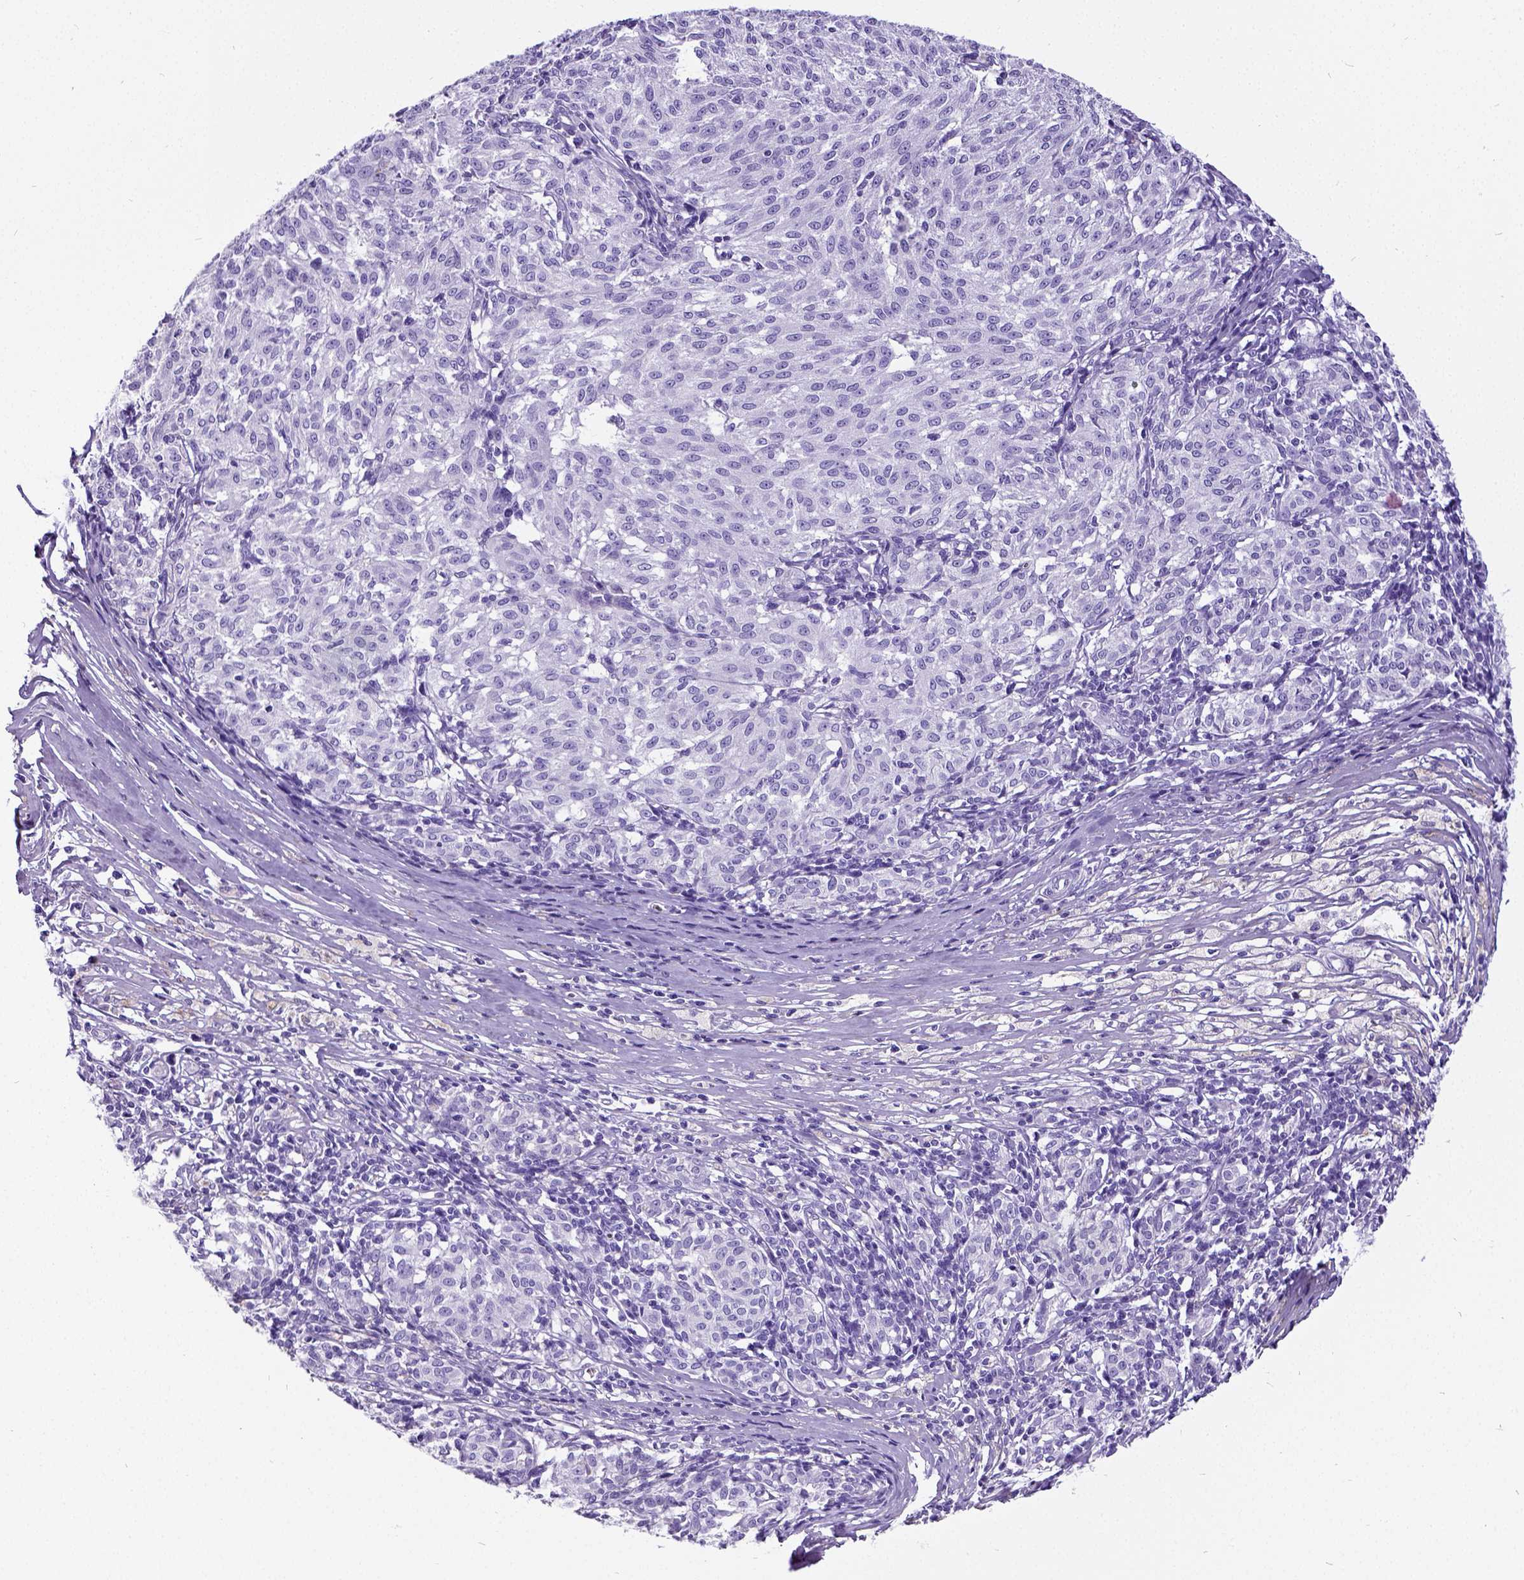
{"staining": {"intensity": "negative", "quantity": "none", "location": "none"}, "tissue": "melanoma", "cell_type": "Tumor cells", "image_type": "cancer", "snomed": [{"axis": "morphology", "description": "Malignant melanoma, NOS"}, {"axis": "topography", "description": "Skin"}], "caption": "This is a image of immunohistochemistry (IHC) staining of melanoma, which shows no positivity in tumor cells.", "gene": "SATB2", "patient": {"sex": "female", "age": 72}}